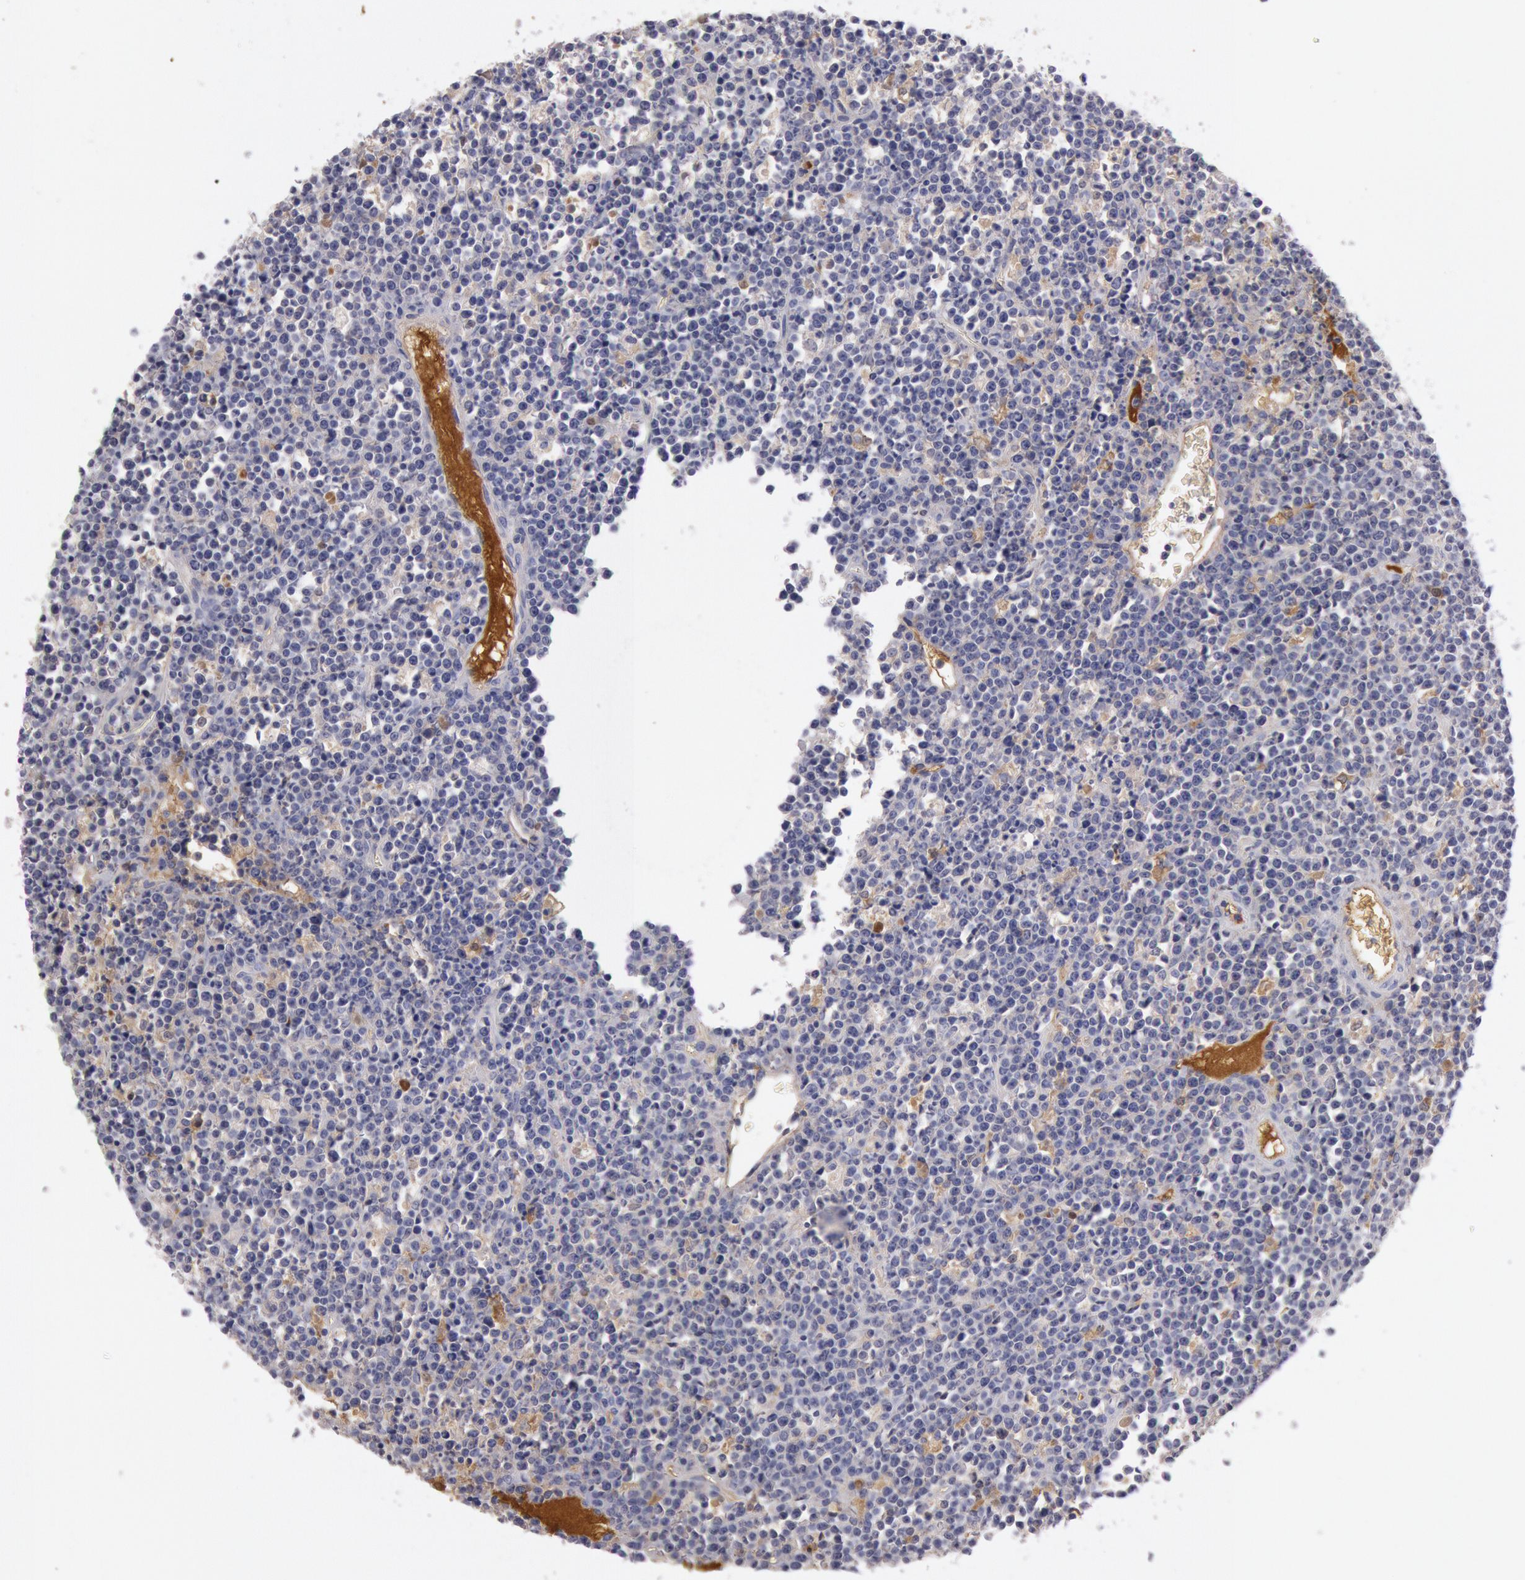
{"staining": {"intensity": "negative", "quantity": "none", "location": "none"}, "tissue": "lymphoma", "cell_type": "Tumor cells", "image_type": "cancer", "snomed": [{"axis": "morphology", "description": "Malignant lymphoma, non-Hodgkin's type, High grade"}, {"axis": "topography", "description": "Ovary"}], "caption": "There is no significant expression in tumor cells of malignant lymphoma, non-Hodgkin's type (high-grade).", "gene": "IGHA1", "patient": {"sex": "female", "age": 56}}